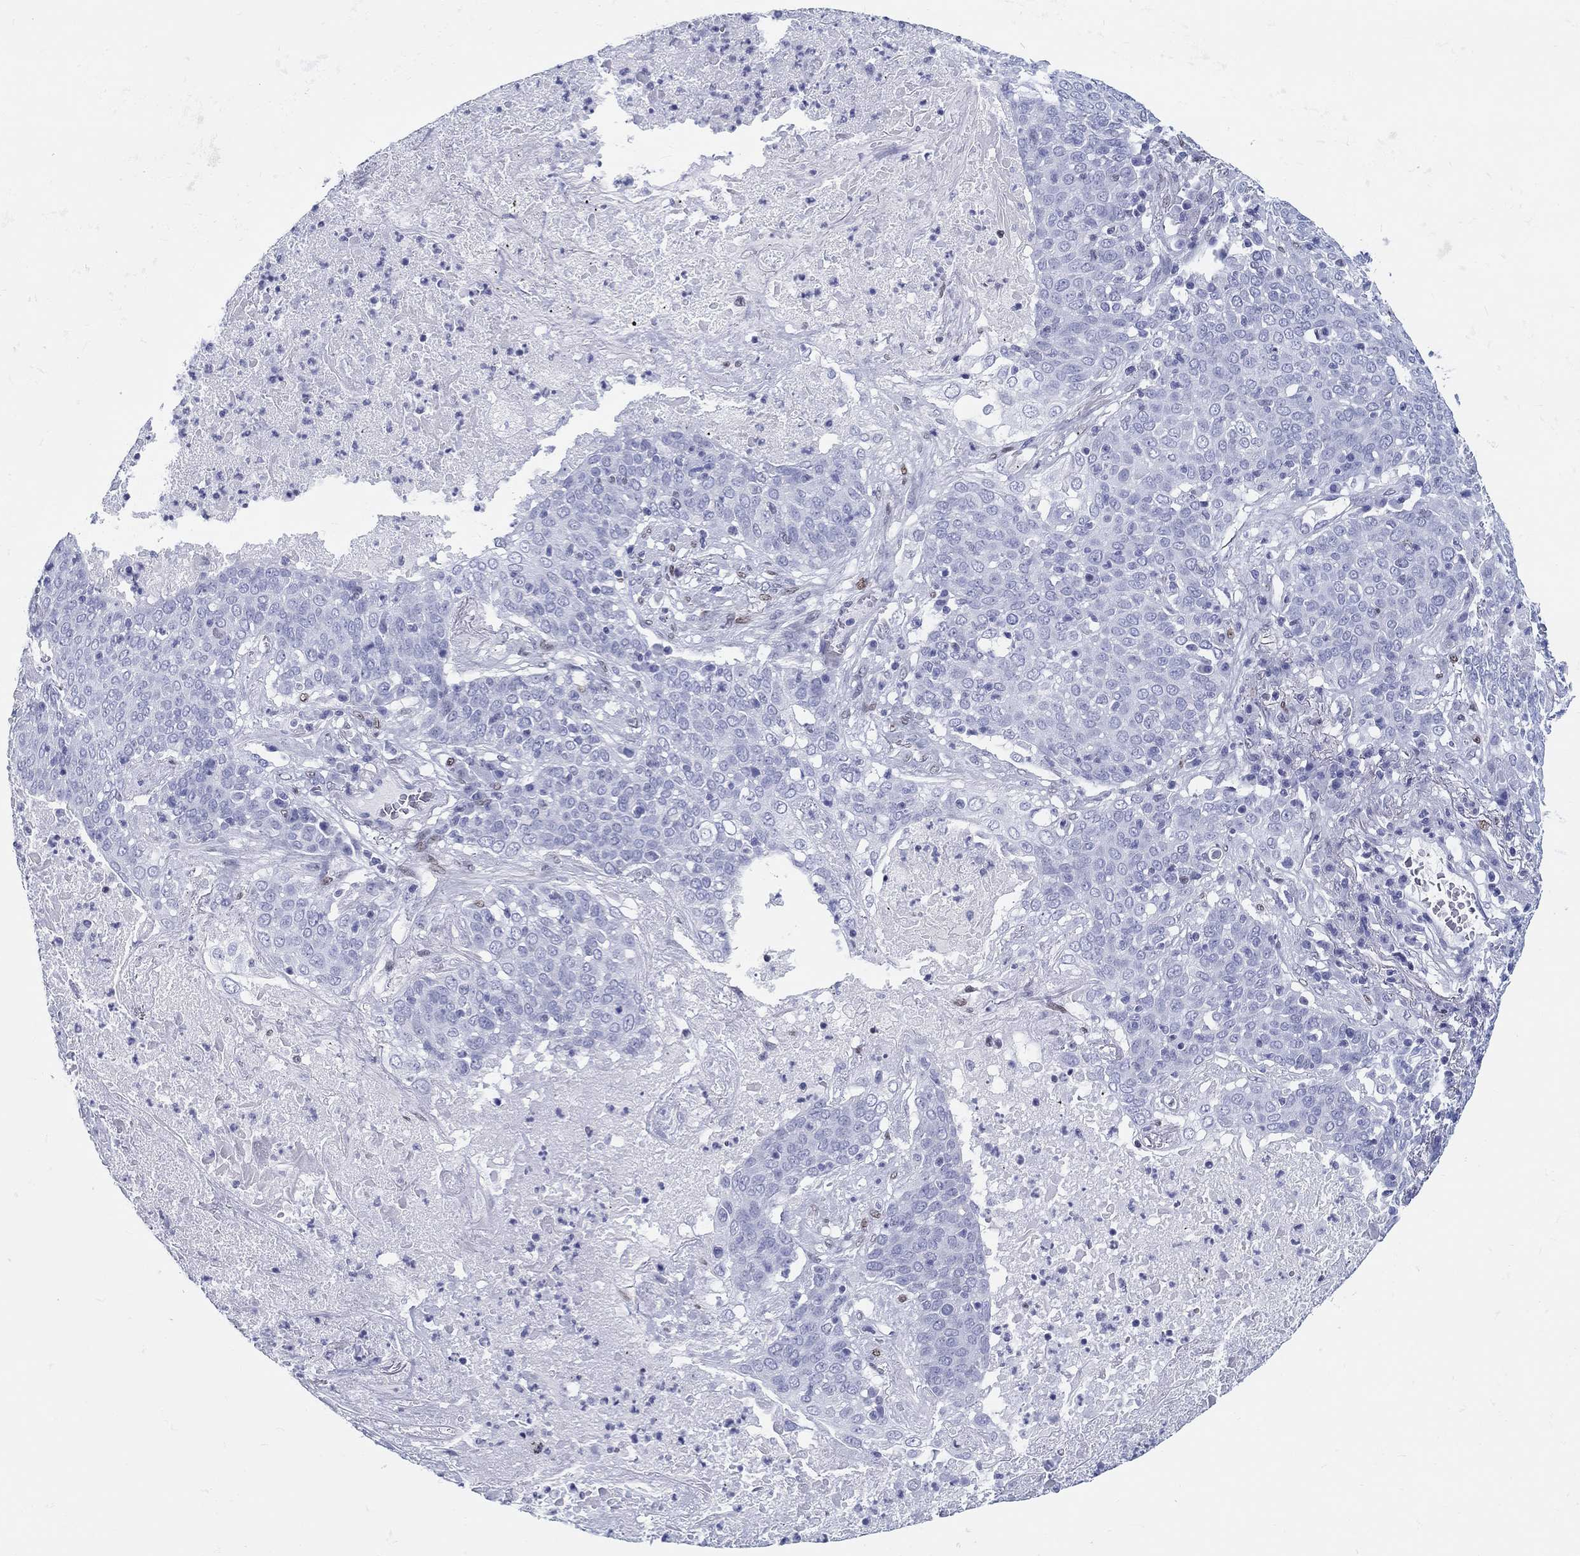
{"staining": {"intensity": "negative", "quantity": "none", "location": "none"}, "tissue": "lung cancer", "cell_type": "Tumor cells", "image_type": "cancer", "snomed": [{"axis": "morphology", "description": "Squamous cell carcinoma, NOS"}, {"axis": "topography", "description": "Lung"}], "caption": "This histopathology image is of lung cancer stained with IHC to label a protein in brown with the nuclei are counter-stained blue. There is no expression in tumor cells. (DAB IHC, high magnification).", "gene": "H1-1", "patient": {"sex": "male", "age": 82}}